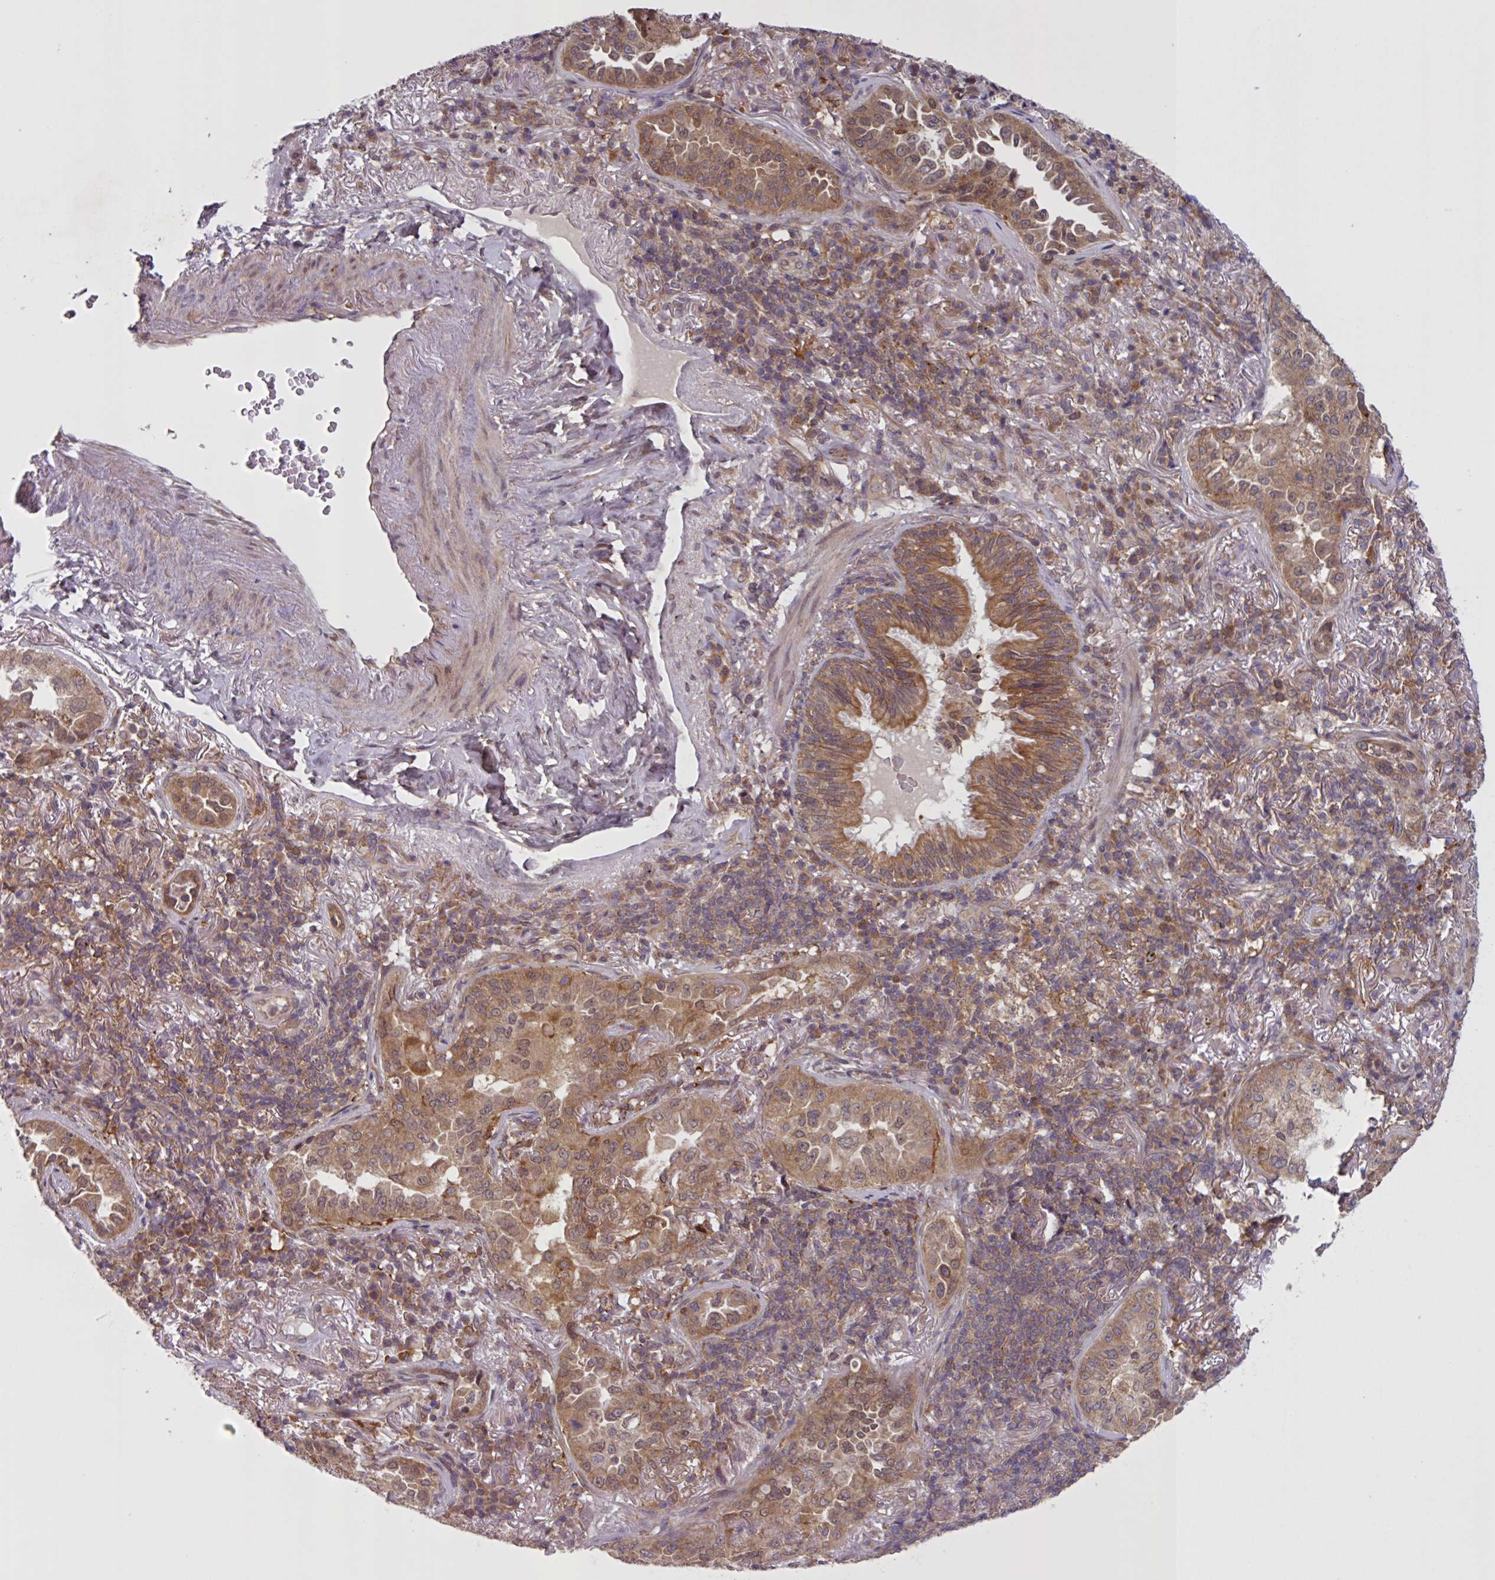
{"staining": {"intensity": "moderate", "quantity": ">75%", "location": "cytoplasmic/membranous,nuclear"}, "tissue": "lung cancer", "cell_type": "Tumor cells", "image_type": "cancer", "snomed": [{"axis": "morphology", "description": "Adenocarcinoma, NOS"}, {"axis": "topography", "description": "Lung"}], "caption": "A micrograph of human lung cancer (adenocarcinoma) stained for a protein shows moderate cytoplasmic/membranous and nuclear brown staining in tumor cells.", "gene": "CAMLG", "patient": {"sex": "female", "age": 69}}